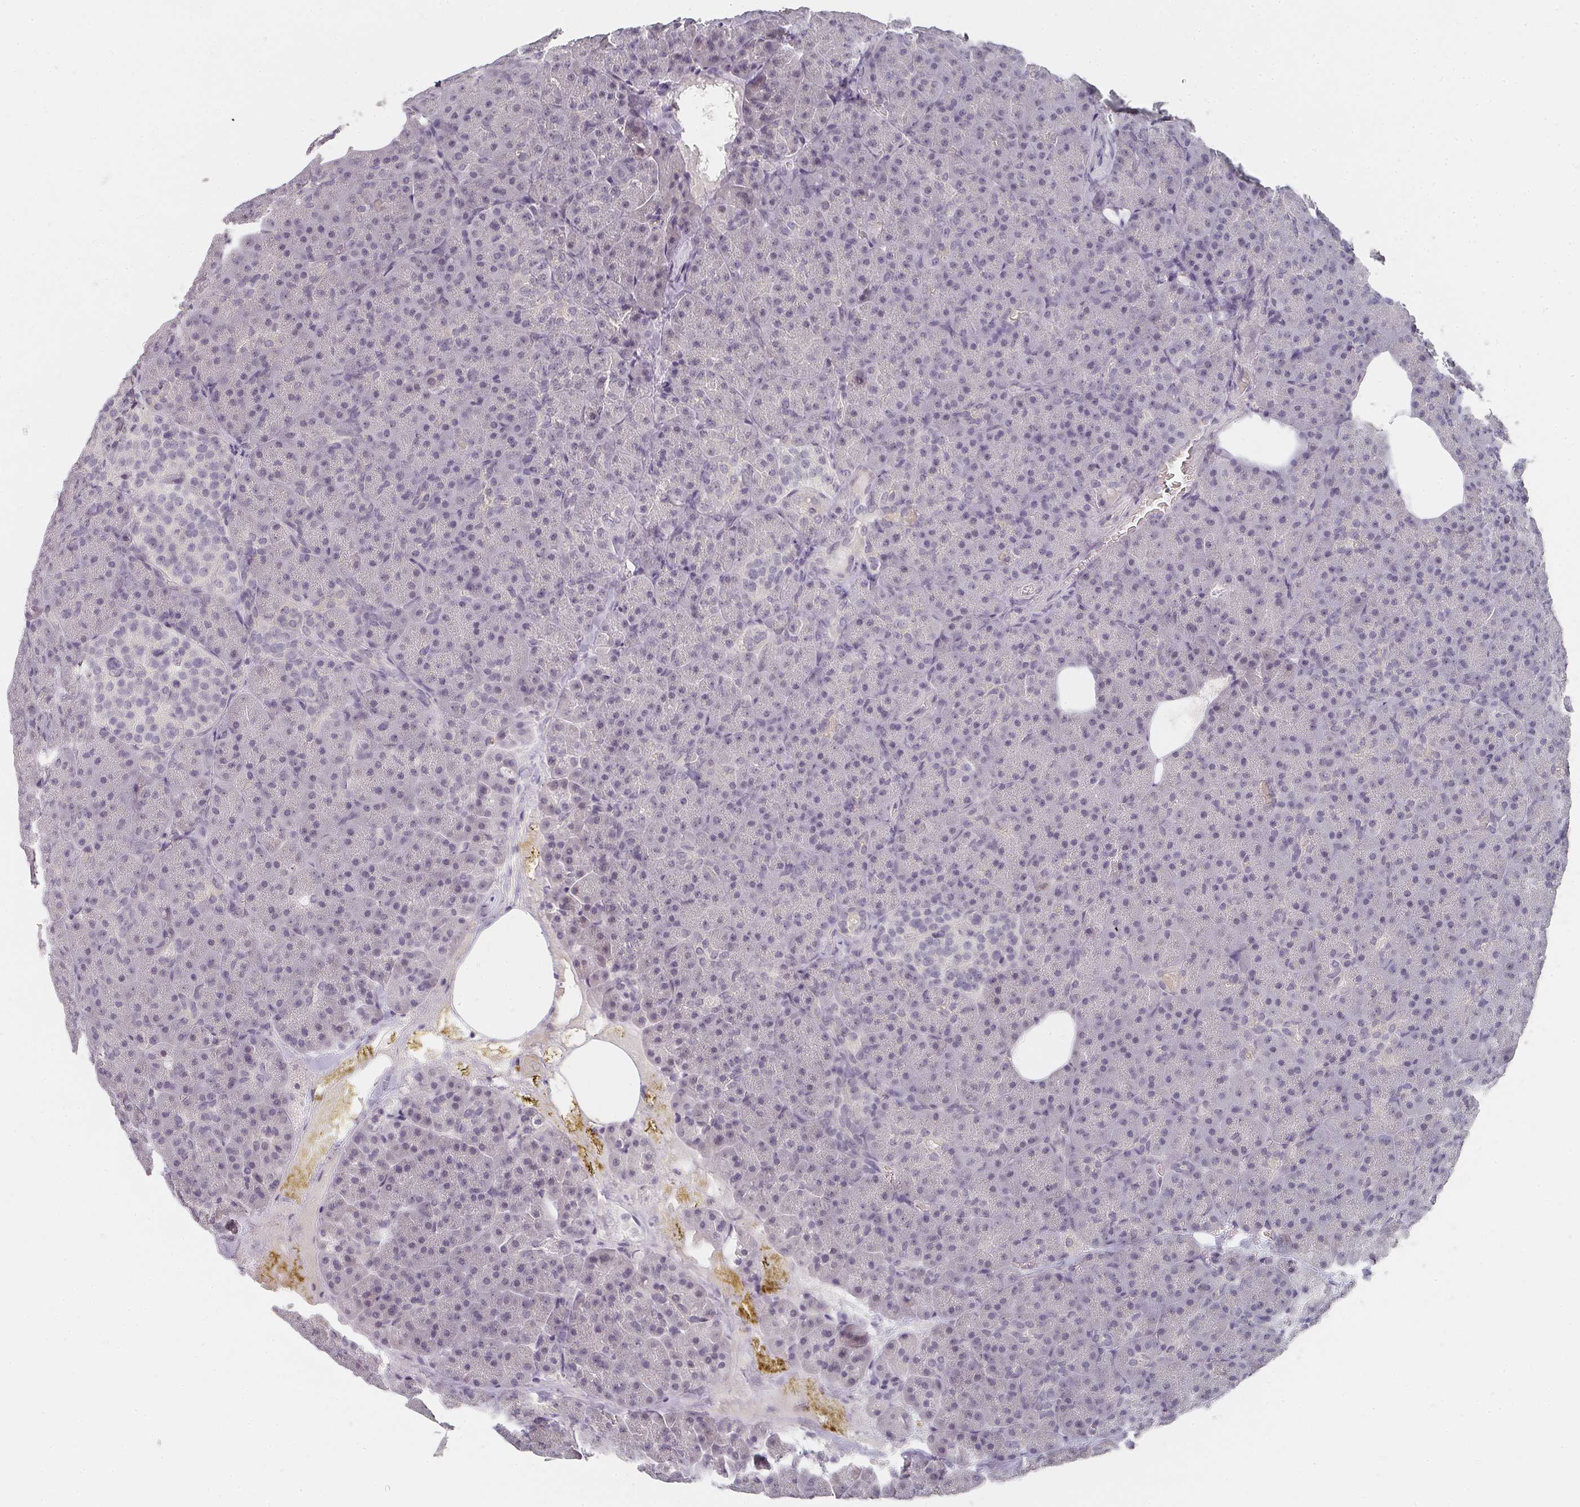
{"staining": {"intensity": "negative", "quantity": "none", "location": "none"}, "tissue": "pancreas", "cell_type": "Exocrine glandular cells", "image_type": "normal", "snomed": [{"axis": "morphology", "description": "Normal tissue, NOS"}, {"axis": "topography", "description": "Pancreas"}], "caption": "Micrograph shows no protein expression in exocrine glandular cells of normal pancreas.", "gene": "SHISA2", "patient": {"sex": "female", "age": 74}}